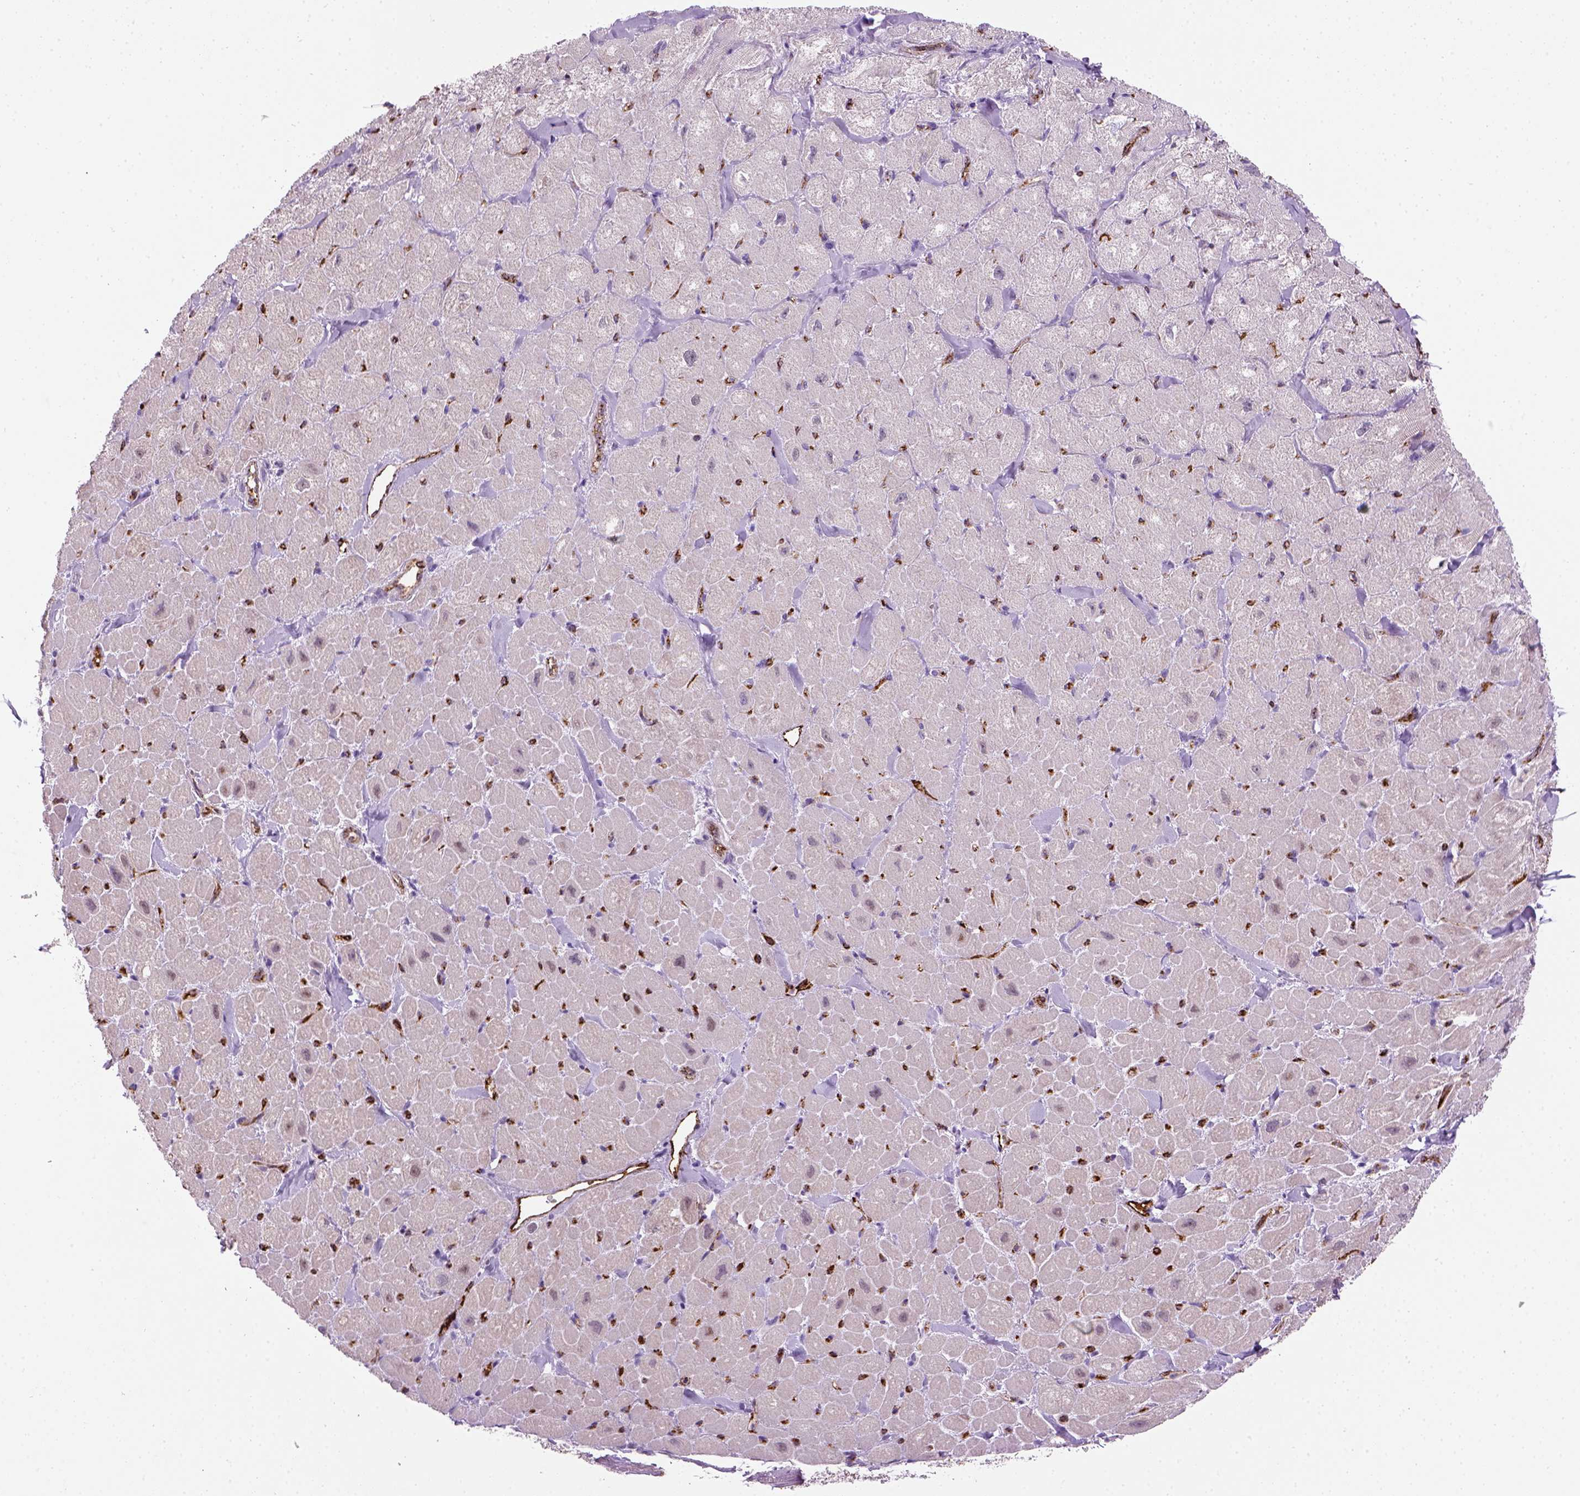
{"staining": {"intensity": "negative", "quantity": "none", "location": "none"}, "tissue": "heart muscle", "cell_type": "Cardiomyocytes", "image_type": "normal", "snomed": [{"axis": "morphology", "description": "Normal tissue, NOS"}, {"axis": "topography", "description": "Heart"}], "caption": "Immunohistochemistry (IHC) image of normal heart muscle stained for a protein (brown), which reveals no expression in cardiomyocytes.", "gene": "VWF", "patient": {"sex": "male", "age": 60}}